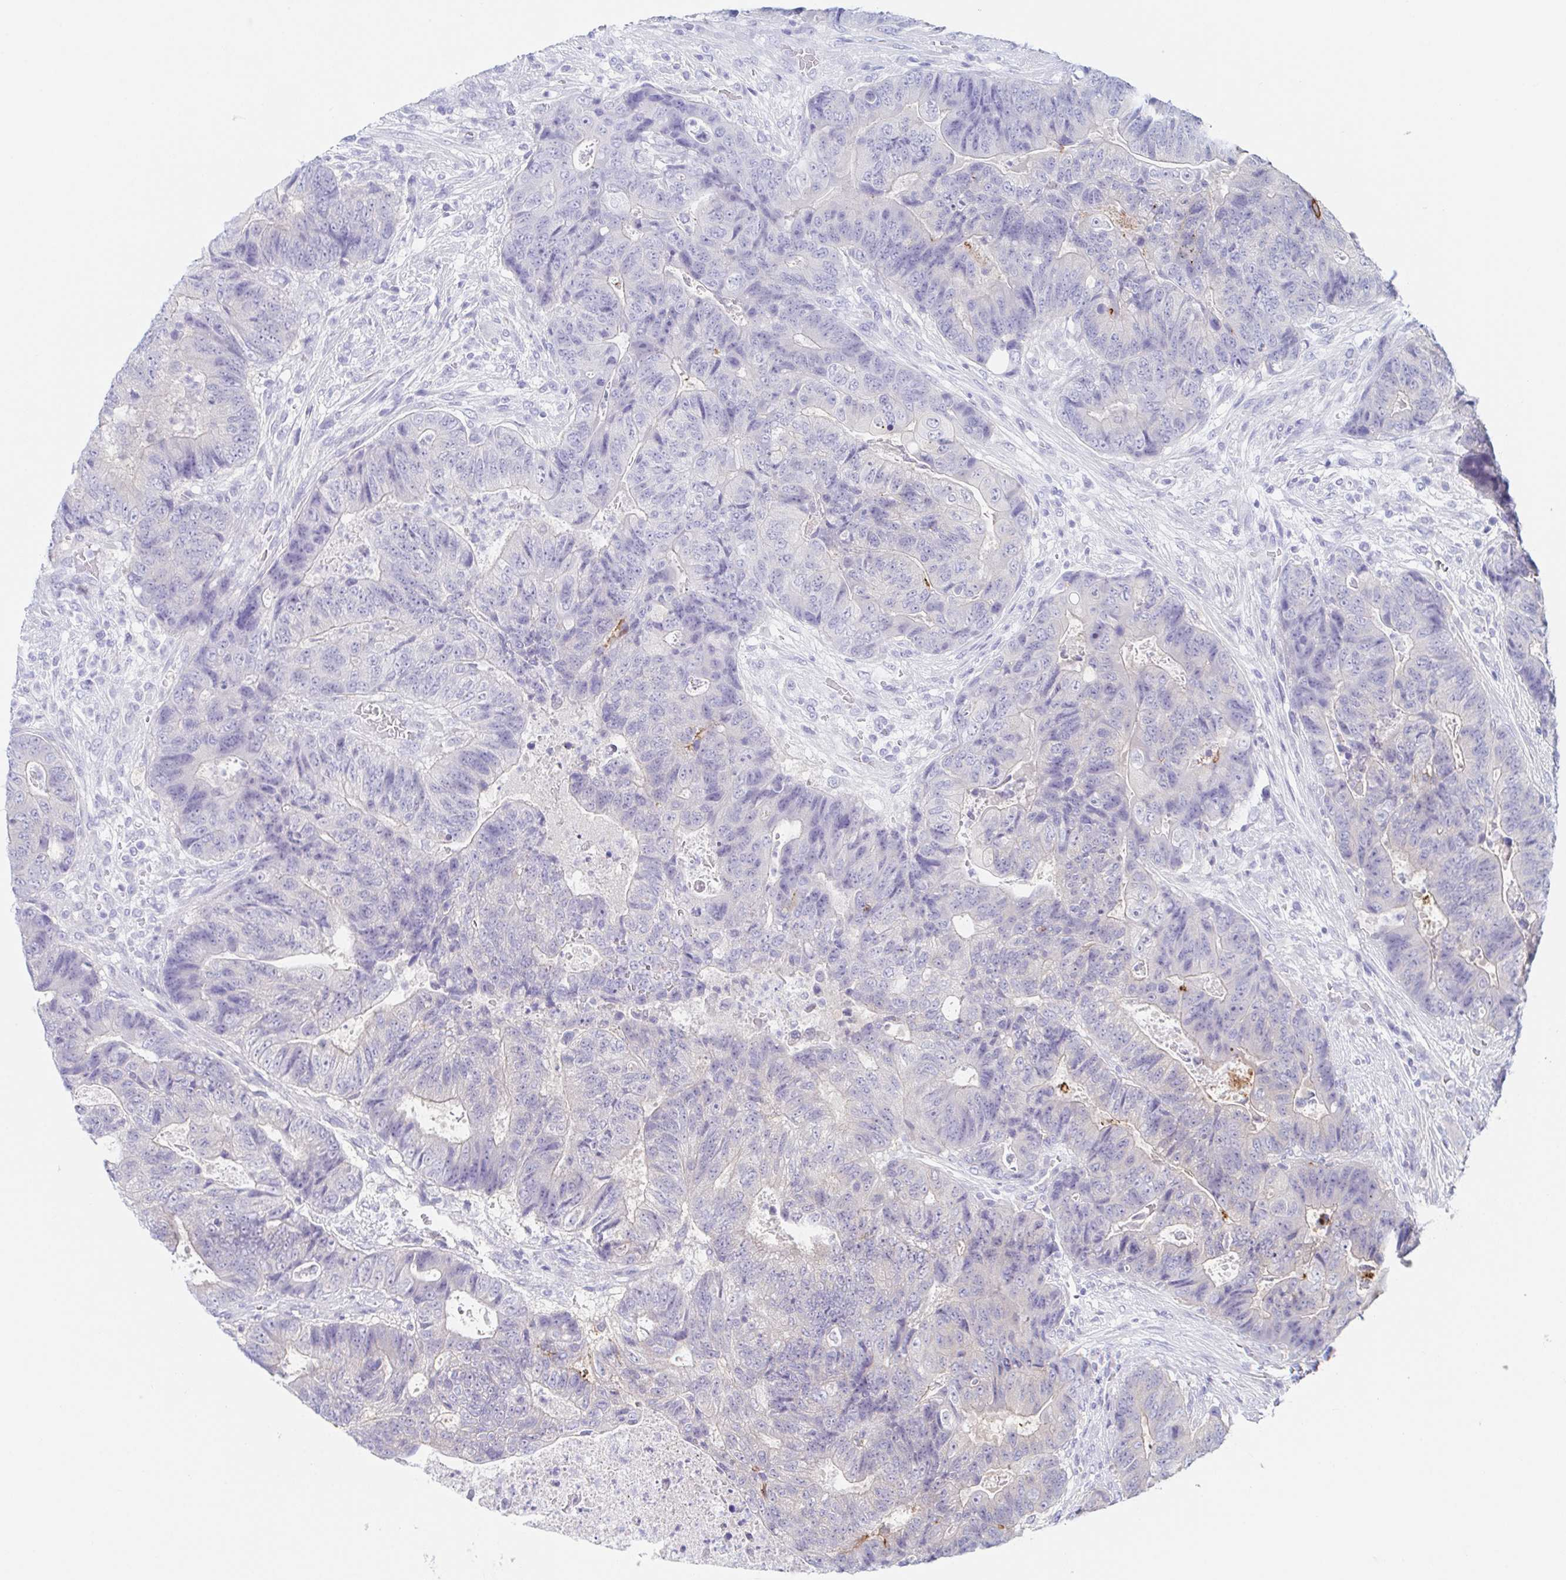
{"staining": {"intensity": "negative", "quantity": "none", "location": "none"}, "tissue": "colorectal cancer", "cell_type": "Tumor cells", "image_type": "cancer", "snomed": [{"axis": "morphology", "description": "Normal tissue, NOS"}, {"axis": "morphology", "description": "Adenocarcinoma, NOS"}, {"axis": "topography", "description": "Colon"}], "caption": "Immunohistochemistry (IHC) histopathology image of neoplastic tissue: colorectal cancer stained with DAB (3,3'-diaminobenzidine) exhibits no significant protein positivity in tumor cells. (DAB (3,3'-diaminobenzidine) immunohistochemistry (IHC) with hematoxylin counter stain).", "gene": "HTR2A", "patient": {"sex": "female", "age": 48}}